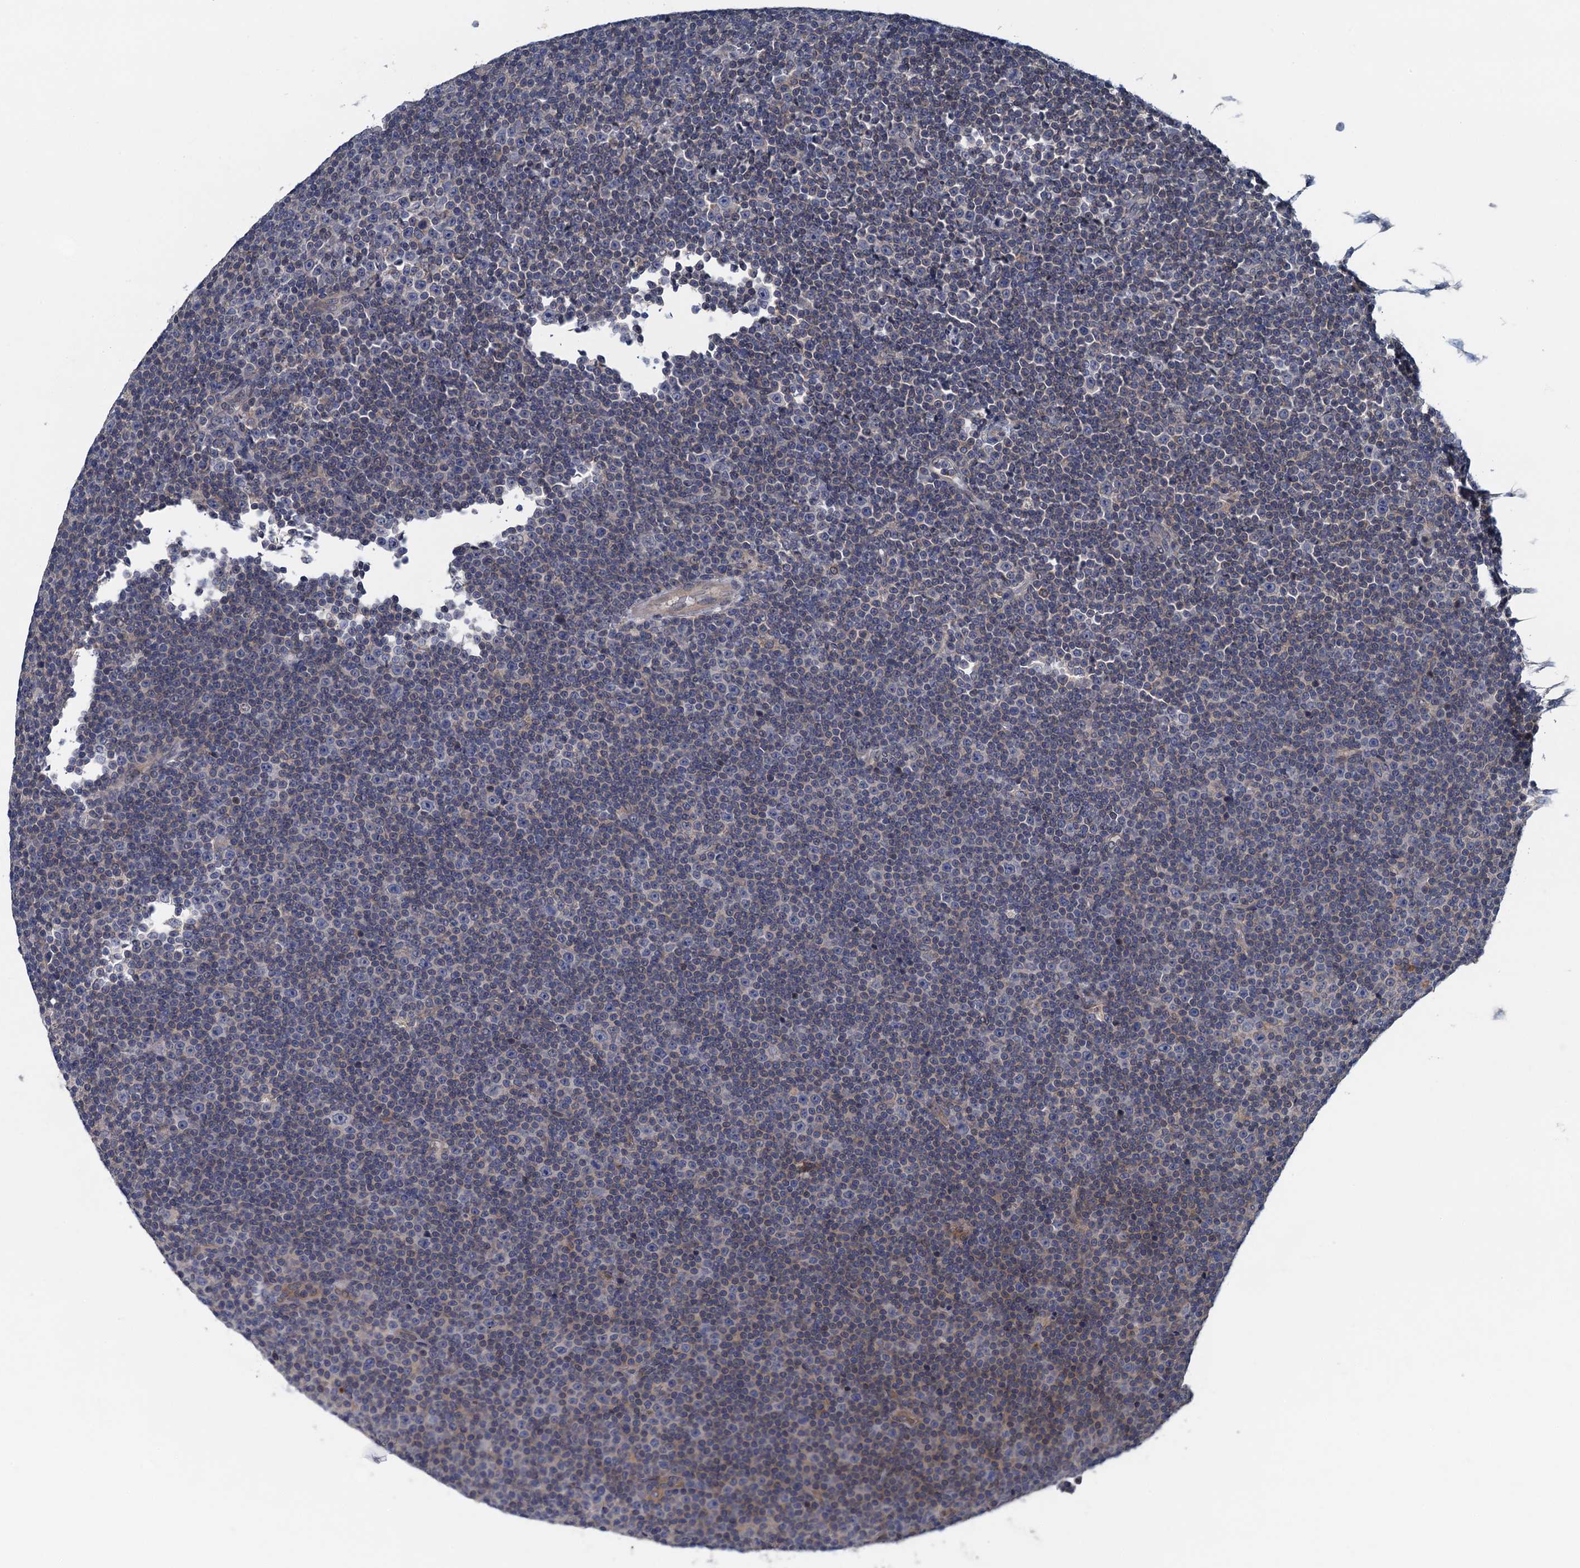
{"staining": {"intensity": "negative", "quantity": "none", "location": "none"}, "tissue": "lymphoma", "cell_type": "Tumor cells", "image_type": "cancer", "snomed": [{"axis": "morphology", "description": "Malignant lymphoma, non-Hodgkin's type, Low grade"}, {"axis": "topography", "description": "Lymph node"}], "caption": "A histopathology image of lymphoma stained for a protein shows no brown staining in tumor cells.", "gene": "ALG2", "patient": {"sex": "female", "age": 67}}